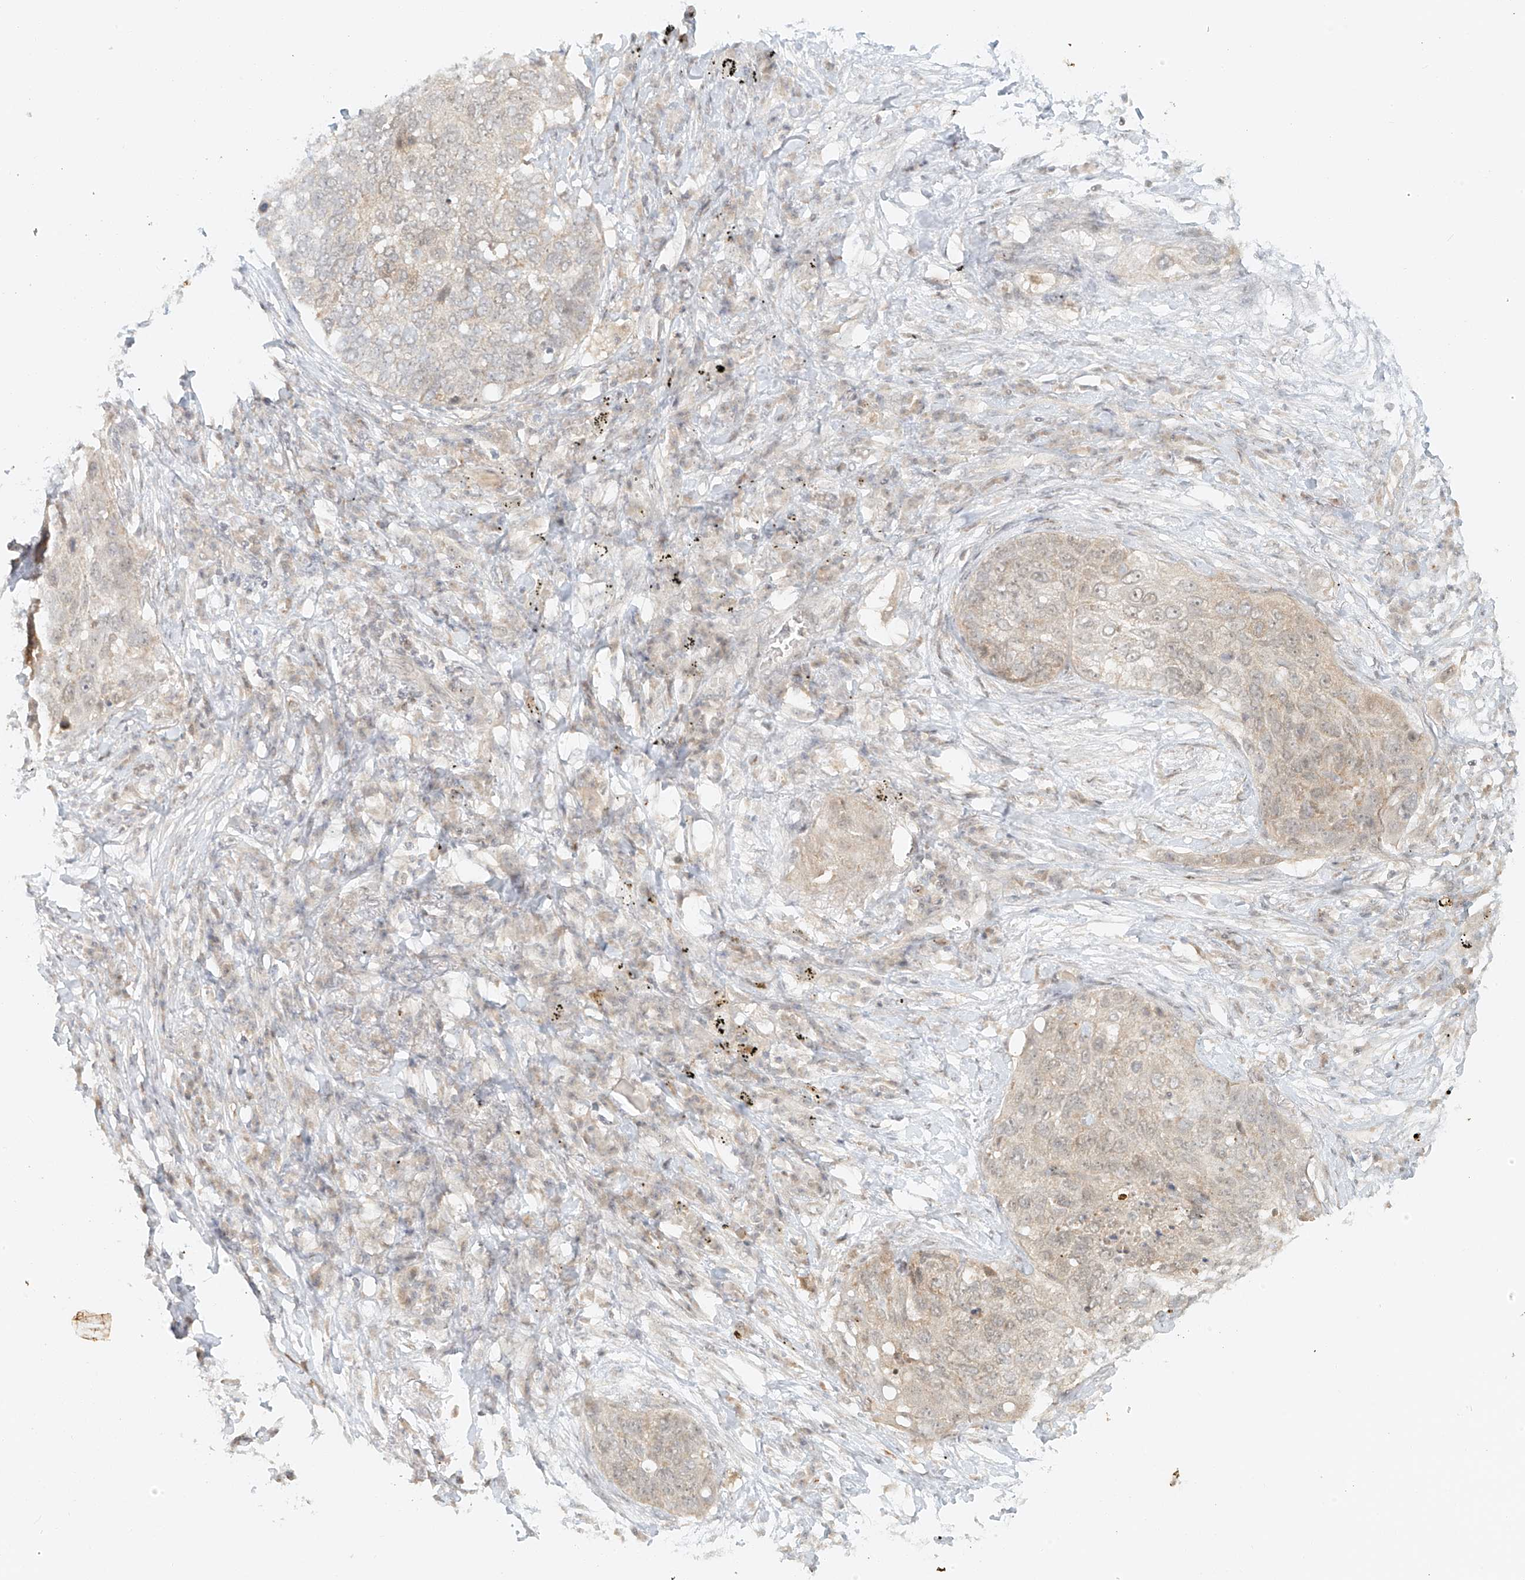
{"staining": {"intensity": "weak", "quantity": "<25%", "location": "cytoplasmic/membranous"}, "tissue": "lung cancer", "cell_type": "Tumor cells", "image_type": "cancer", "snomed": [{"axis": "morphology", "description": "Squamous cell carcinoma, NOS"}, {"axis": "topography", "description": "Lung"}], "caption": "Immunohistochemical staining of lung cancer (squamous cell carcinoma) shows no significant positivity in tumor cells.", "gene": "MIPEP", "patient": {"sex": "female", "age": 63}}